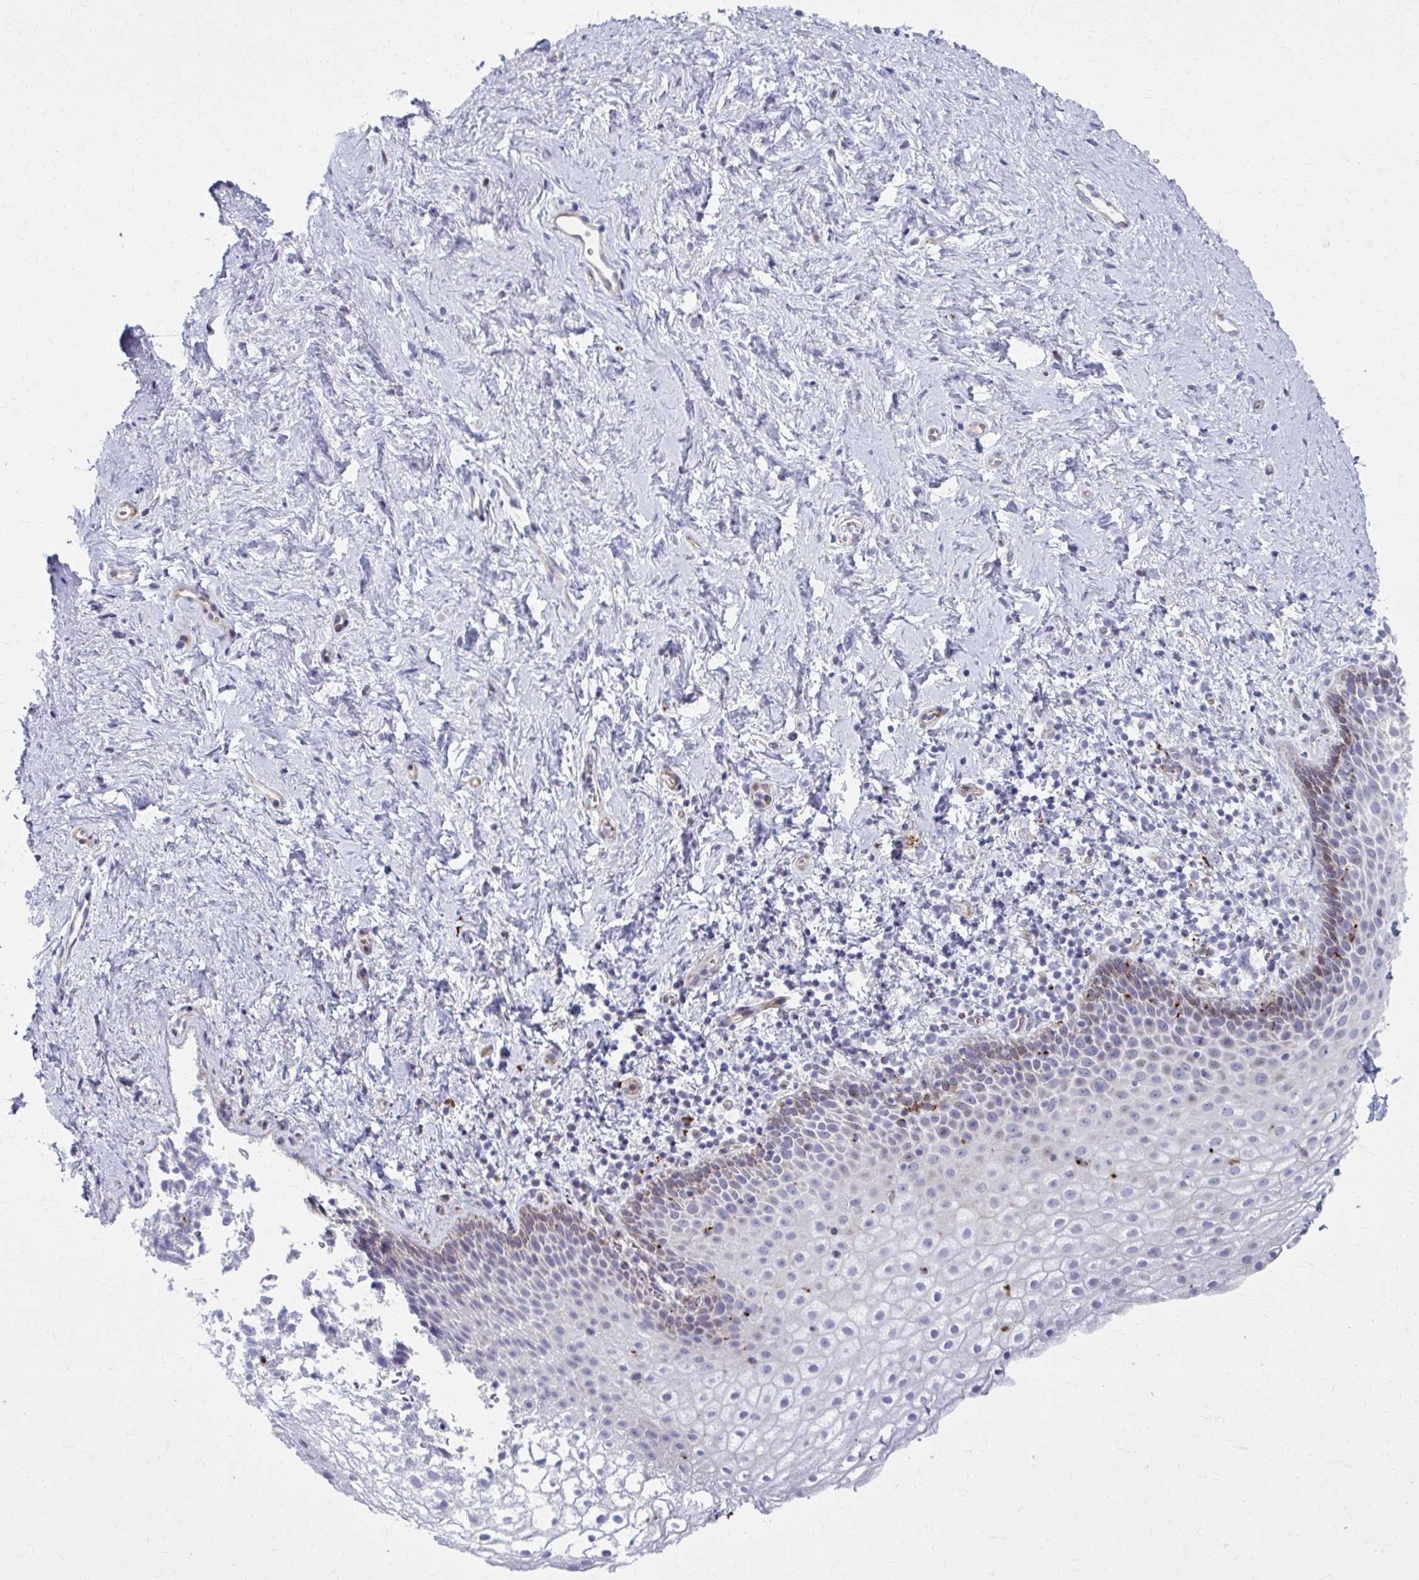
{"staining": {"intensity": "moderate", "quantity": "<25%", "location": "cytoplasmic/membranous"}, "tissue": "vagina", "cell_type": "Squamous epithelial cells", "image_type": "normal", "snomed": [{"axis": "morphology", "description": "Normal tissue, NOS"}, {"axis": "topography", "description": "Vagina"}], "caption": "IHC staining of unremarkable vagina, which shows low levels of moderate cytoplasmic/membranous staining in approximately <25% of squamous epithelial cells indicating moderate cytoplasmic/membranous protein staining. The staining was performed using DAB (3,3'-diaminobenzidine) (brown) for protein detection and nuclei were counterstained in hematoxylin (blue).", "gene": "LRRC4B", "patient": {"sex": "female", "age": 61}}